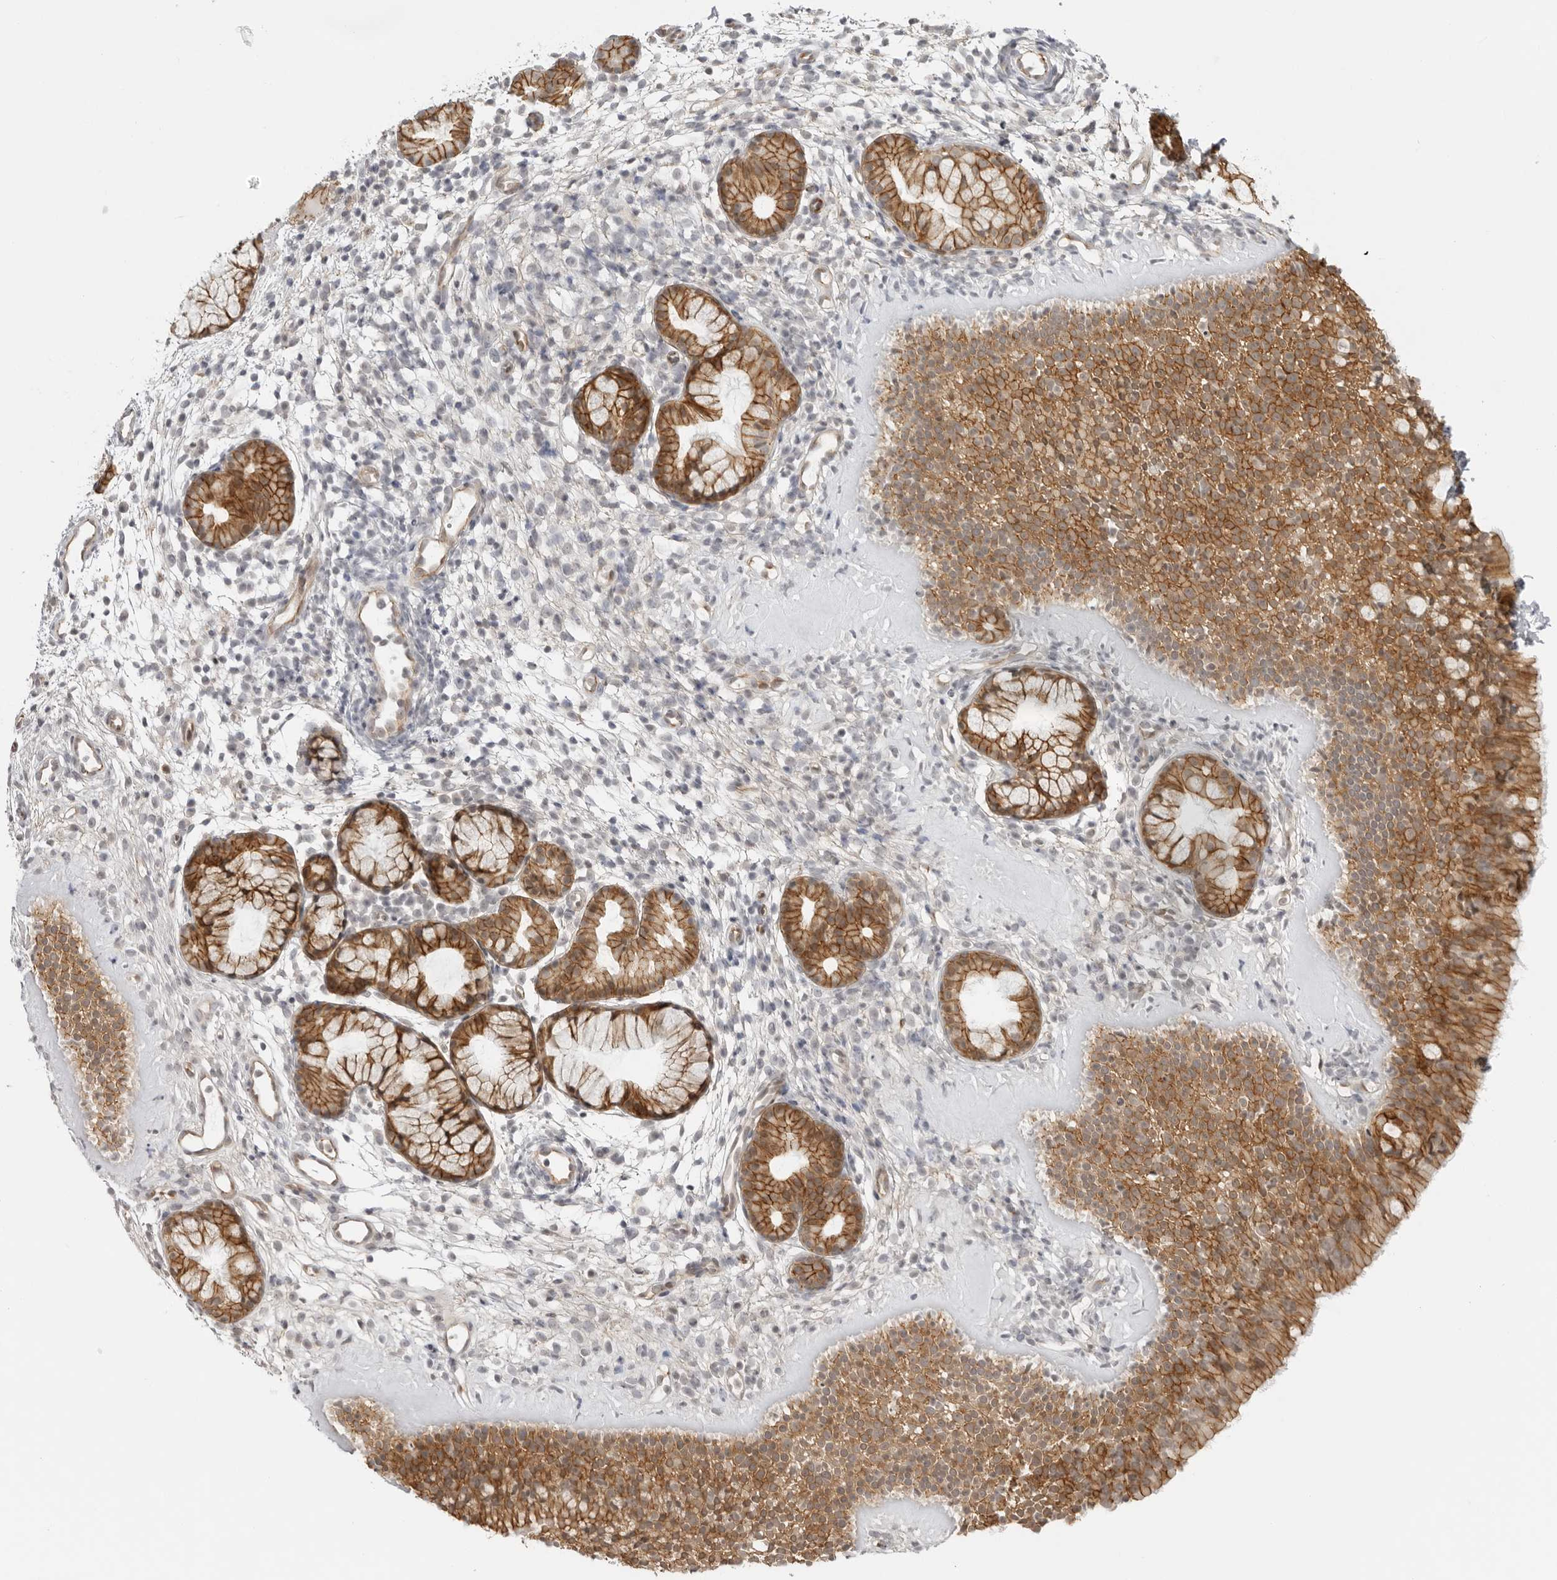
{"staining": {"intensity": "moderate", "quantity": ">75%", "location": "cytoplasmic/membranous"}, "tissue": "nasopharynx", "cell_type": "Respiratory epithelial cells", "image_type": "normal", "snomed": [{"axis": "morphology", "description": "Normal tissue, NOS"}, {"axis": "morphology", "description": "Inflammation, NOS"}, {"axis": "topography", "description": "Nasopharynx"}], "caption": "IHC of normal human nasopharynx demonstrates medium levels of moderate cytoplasmic/membranous expression in approximately >75% of respiratory epithelial cells. (DAB IHC with brightfield microscopy, high magnification).", "gene": "TRAPPC3", "patient": {"sex": "female", "age": 19}}